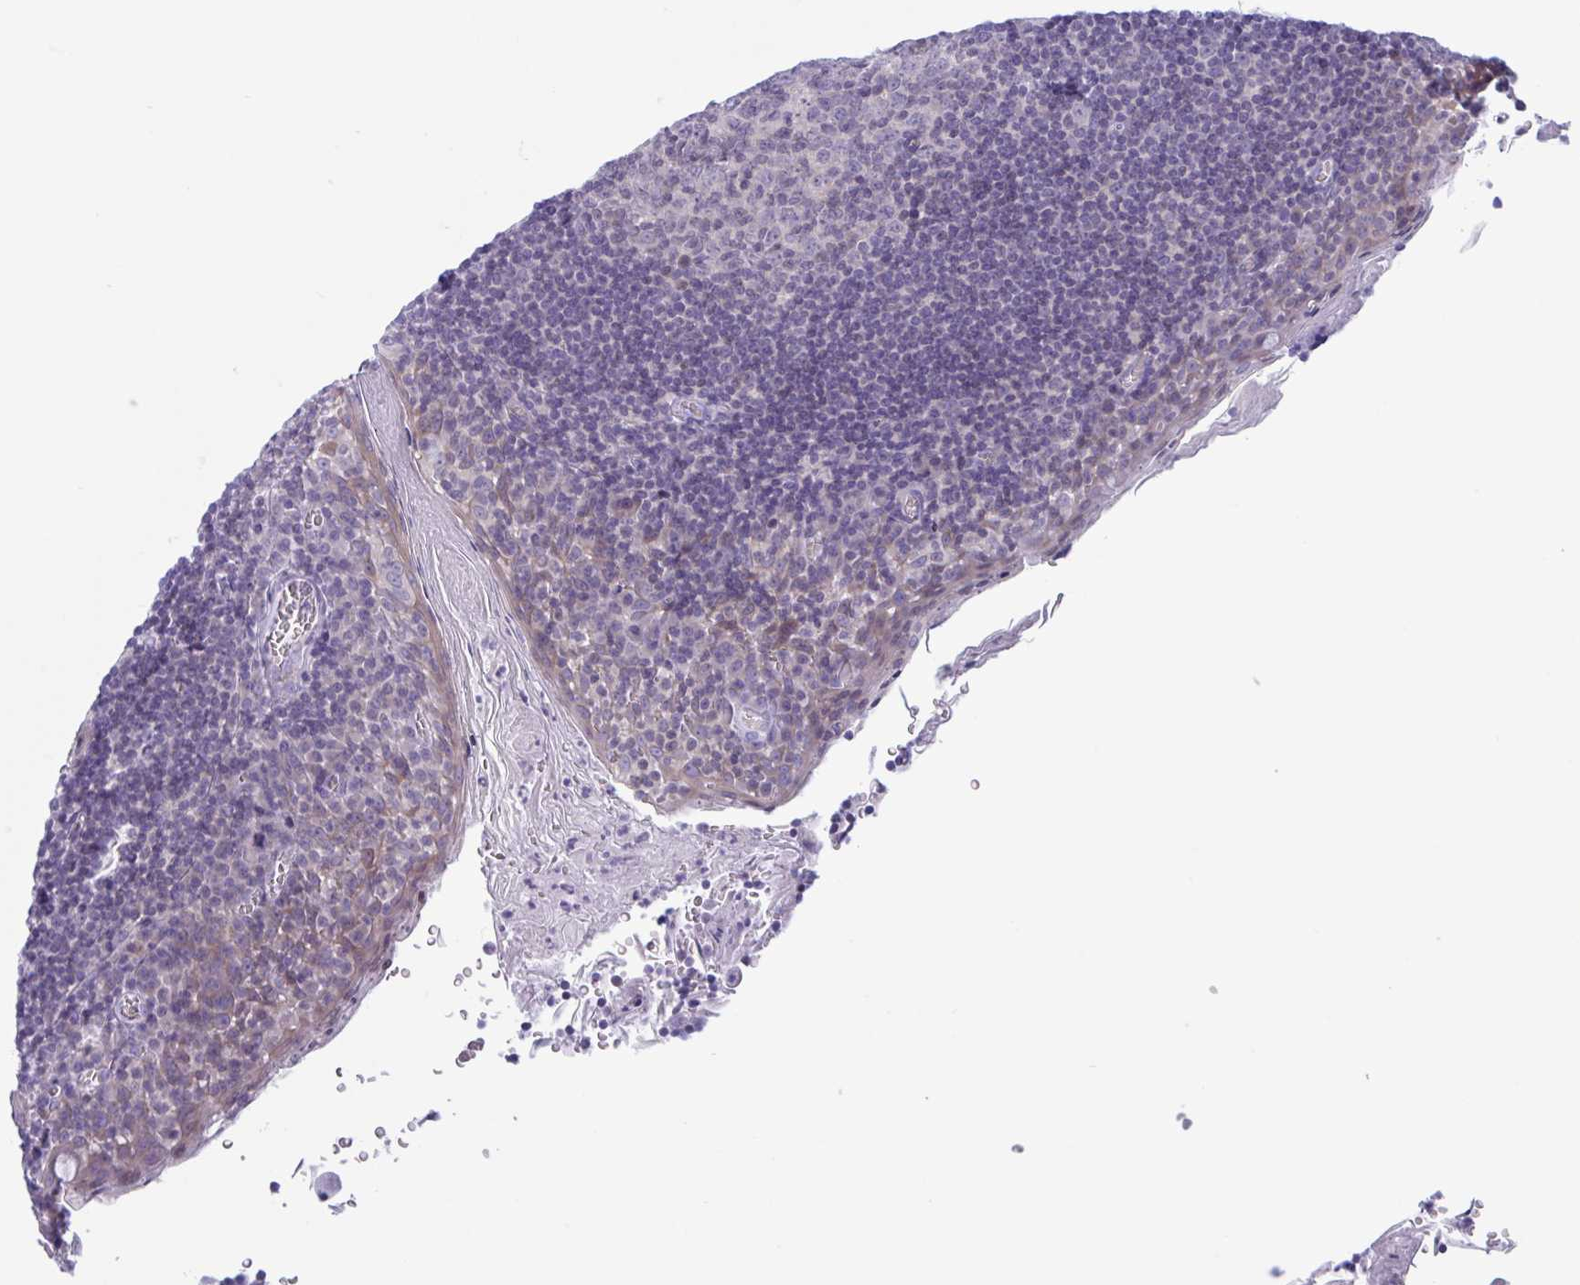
{"staining": {"intensity": "negative", "quantity": "none", "location": "none"}, "tissue": "tonsil", "cell_type": "Germinal center cells", "image_type": "normal", "snomed": [{"axis": "morphology", "description": "Normal tissue, NOS"}, {"axis": "topography", "description": "Tonsil"}], "caption": "High magnification brightfield microscopy of unremarkable tonsil stained with DAB (3,3'-diaminobenzidine) (brown) and counterstained with hematoxylin (blue): germinal center cells show no significant staining. (Immunohistochemistry, brightfield microscopy, high magnification).", "gene": "NAA30", "patient": {"sex": "male", "age": 27}}